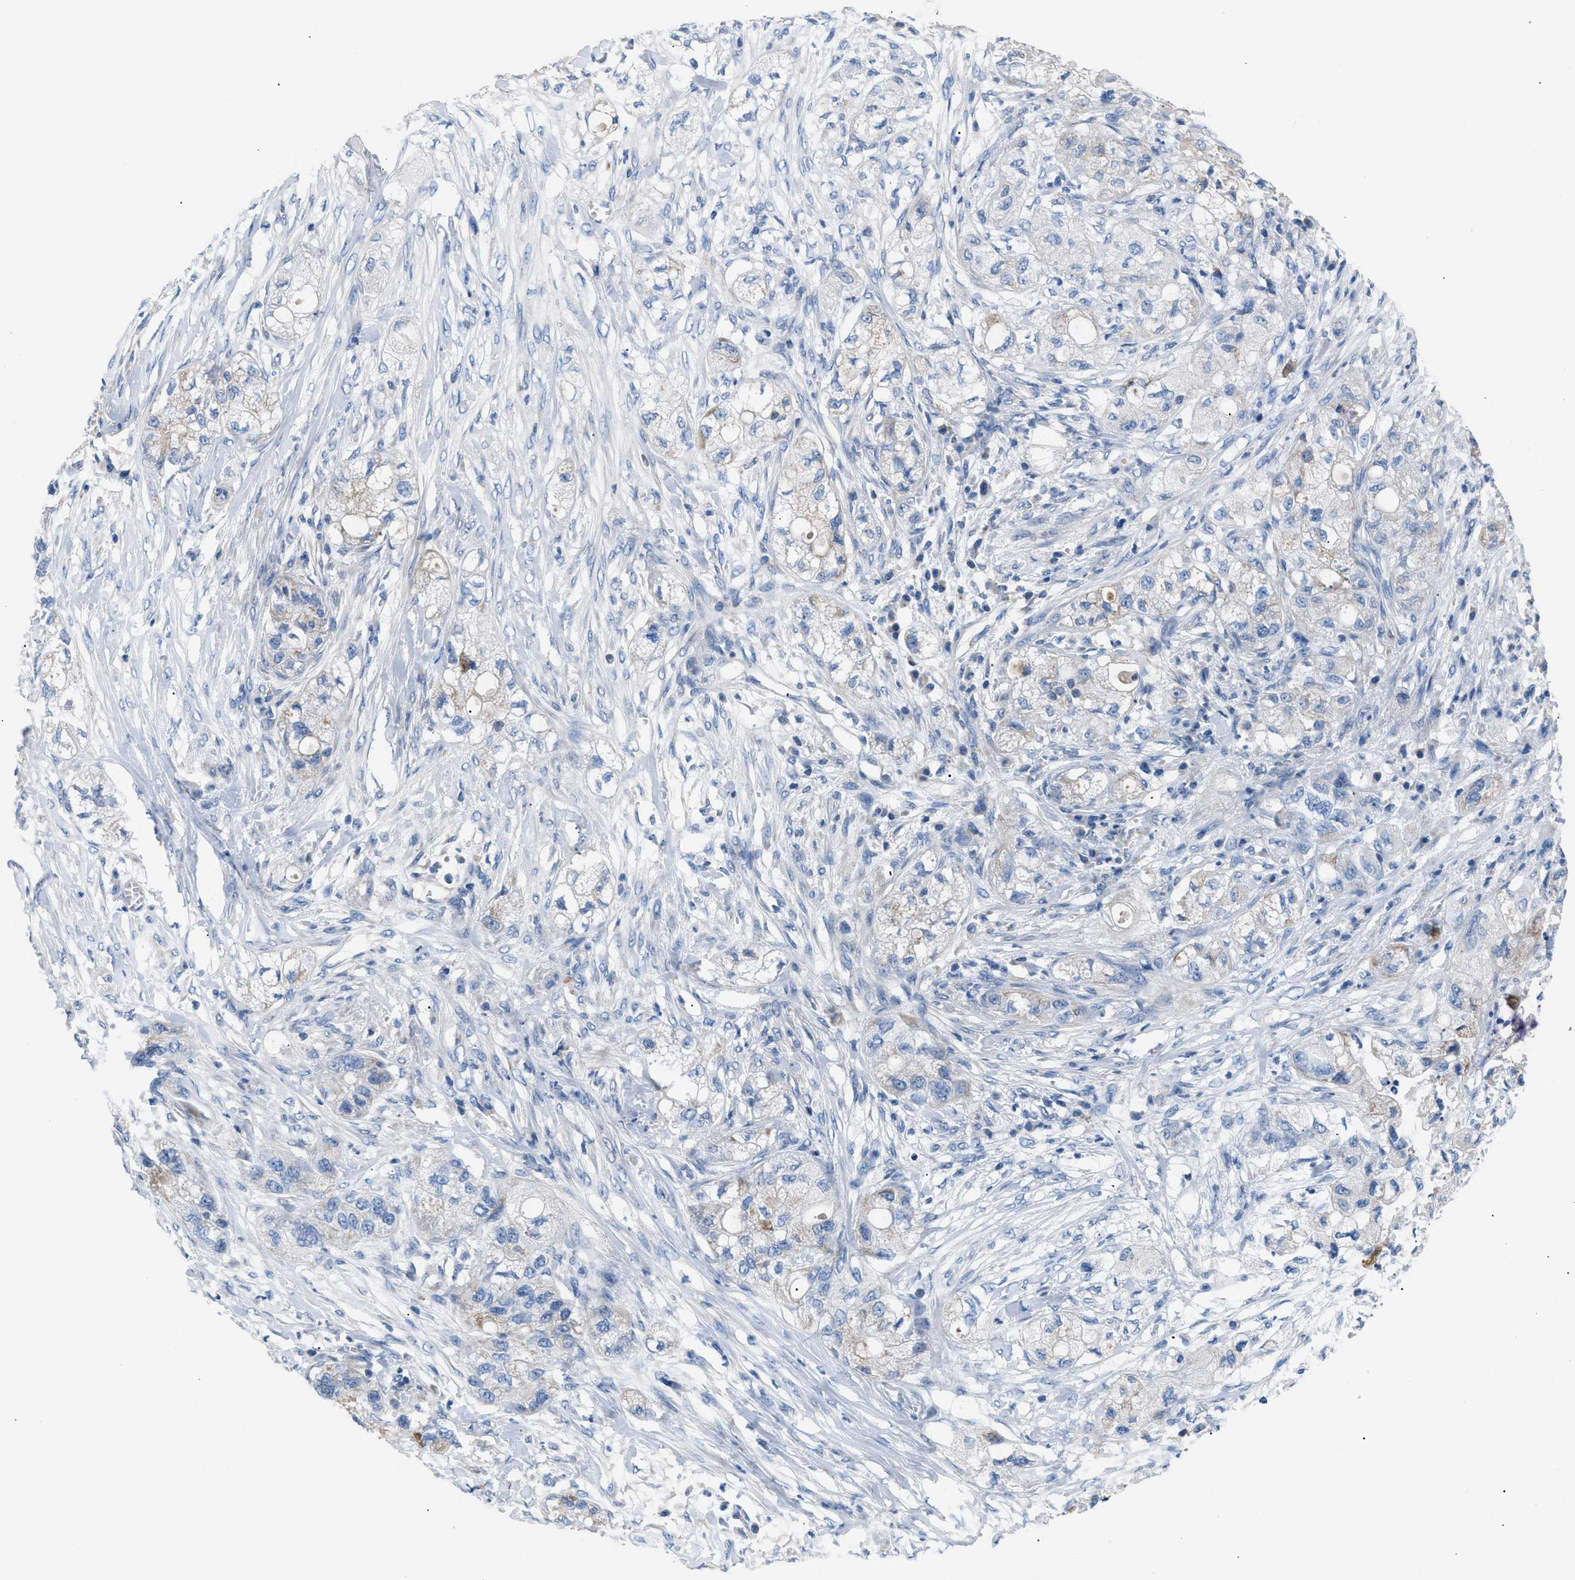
{"staining": {"intensity": "weak", "quantity": "<25%", "location": "cytoplasmic/membranous"}, "tissue": "pancreatic cancer", "cell_type": "Tumor cells", "image_type": "cancer", "snomed": [{"axis": "morphology", "description": "Adenocarcinoma, NOS"}, {"axis": "topography", "description": "Pancreas"}], "caption": "An immunohistochemistry photomicrograph of pancreatic cancer (adenocarcinoma) is shown. There is no staining in tumor cells of pancreatic cancer (adenocarcinoma). The staining was performed using DAB (3,3'-diaminobenzidine) to visualize the protein expression in brown, while the nuclei were stained in blue with hematoxylin (Magnification: 20x).", "gene": "ILDR1", "patient": {"sex": "female", "age": 78}}